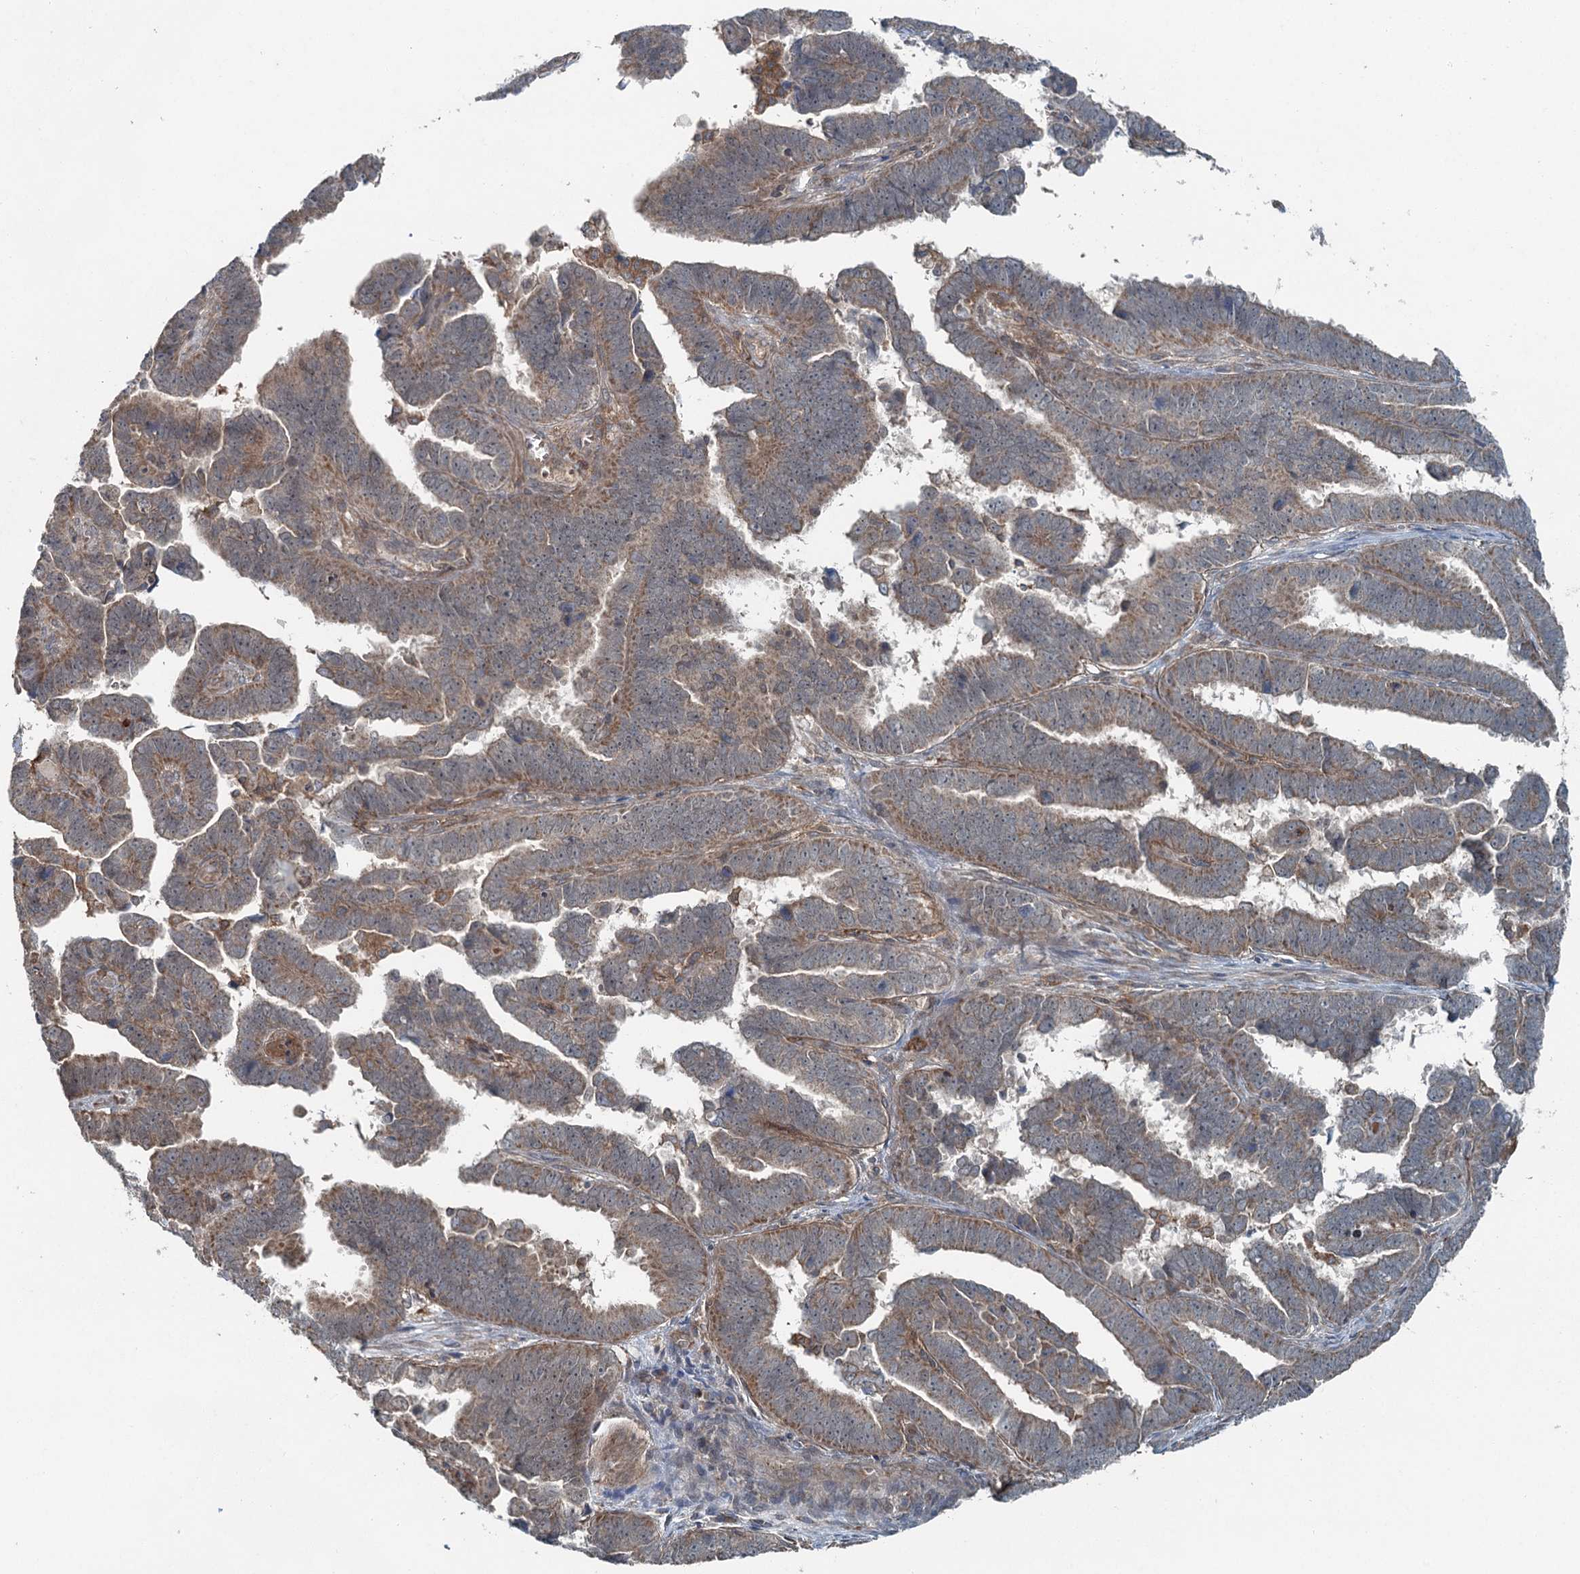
{"staining": {"intensity": "moderate", "quantity": "25%-75%", "location": "cytoplasmic/membranous"}, "tissue": "endometrial cancer", "cell_type": "Tumor cells", "image_type": "cancer", "snomed": [{"axis": "morphology", "description": "Adenocarcinoma, NOS"}, {"axis": "topography", "description": "Endometrium"}], "caption": "Protein expression analysis of endometrial cancer (adenocarcinoma) shows moderate cytoplasmic/membranous expression in approximately 25%-75% of tumor cells. Nuclei are stained in blue.", "gene": "SKIC3", "patient": {"sex": "female", "age": 75}}